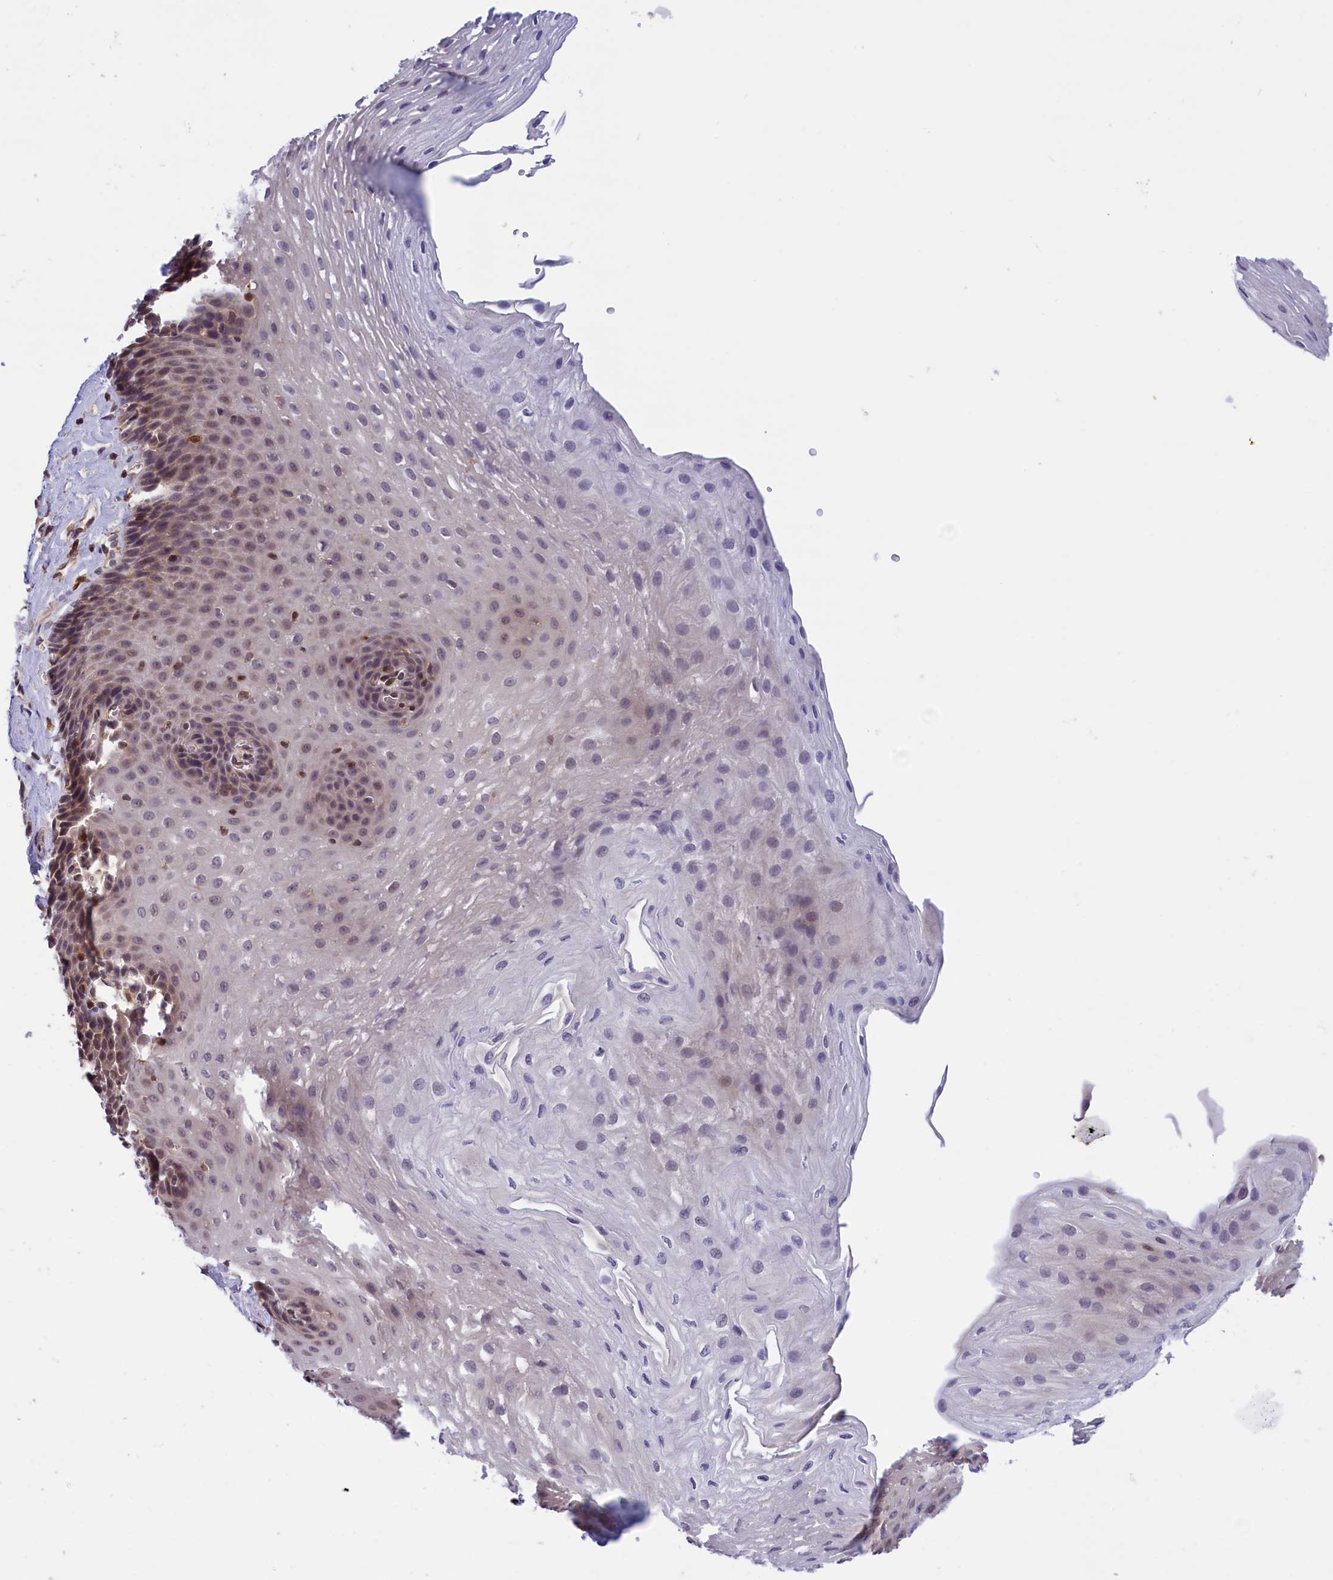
{"staining": {"intensity": "weak", "quantity": "<25%", "location": "cytoplasmic/membranous,nuclear"}, "tissue": "esophagus", "cell_type": "Squamous epithelial cells", "image_type": "normal", "snomed": [{"axis": "morphology", "description": "Normal tissue, NOS"}, {"axis": "topography", "description": "Esophagus"}], "caption": "IHC photomicrograph of normal esophagus: human esophagus stained with DAB shows no significant protein positivity in squamous epithelial cells.", "gene": "TBCB", "patient": {"sex": "female", "age": 66}}